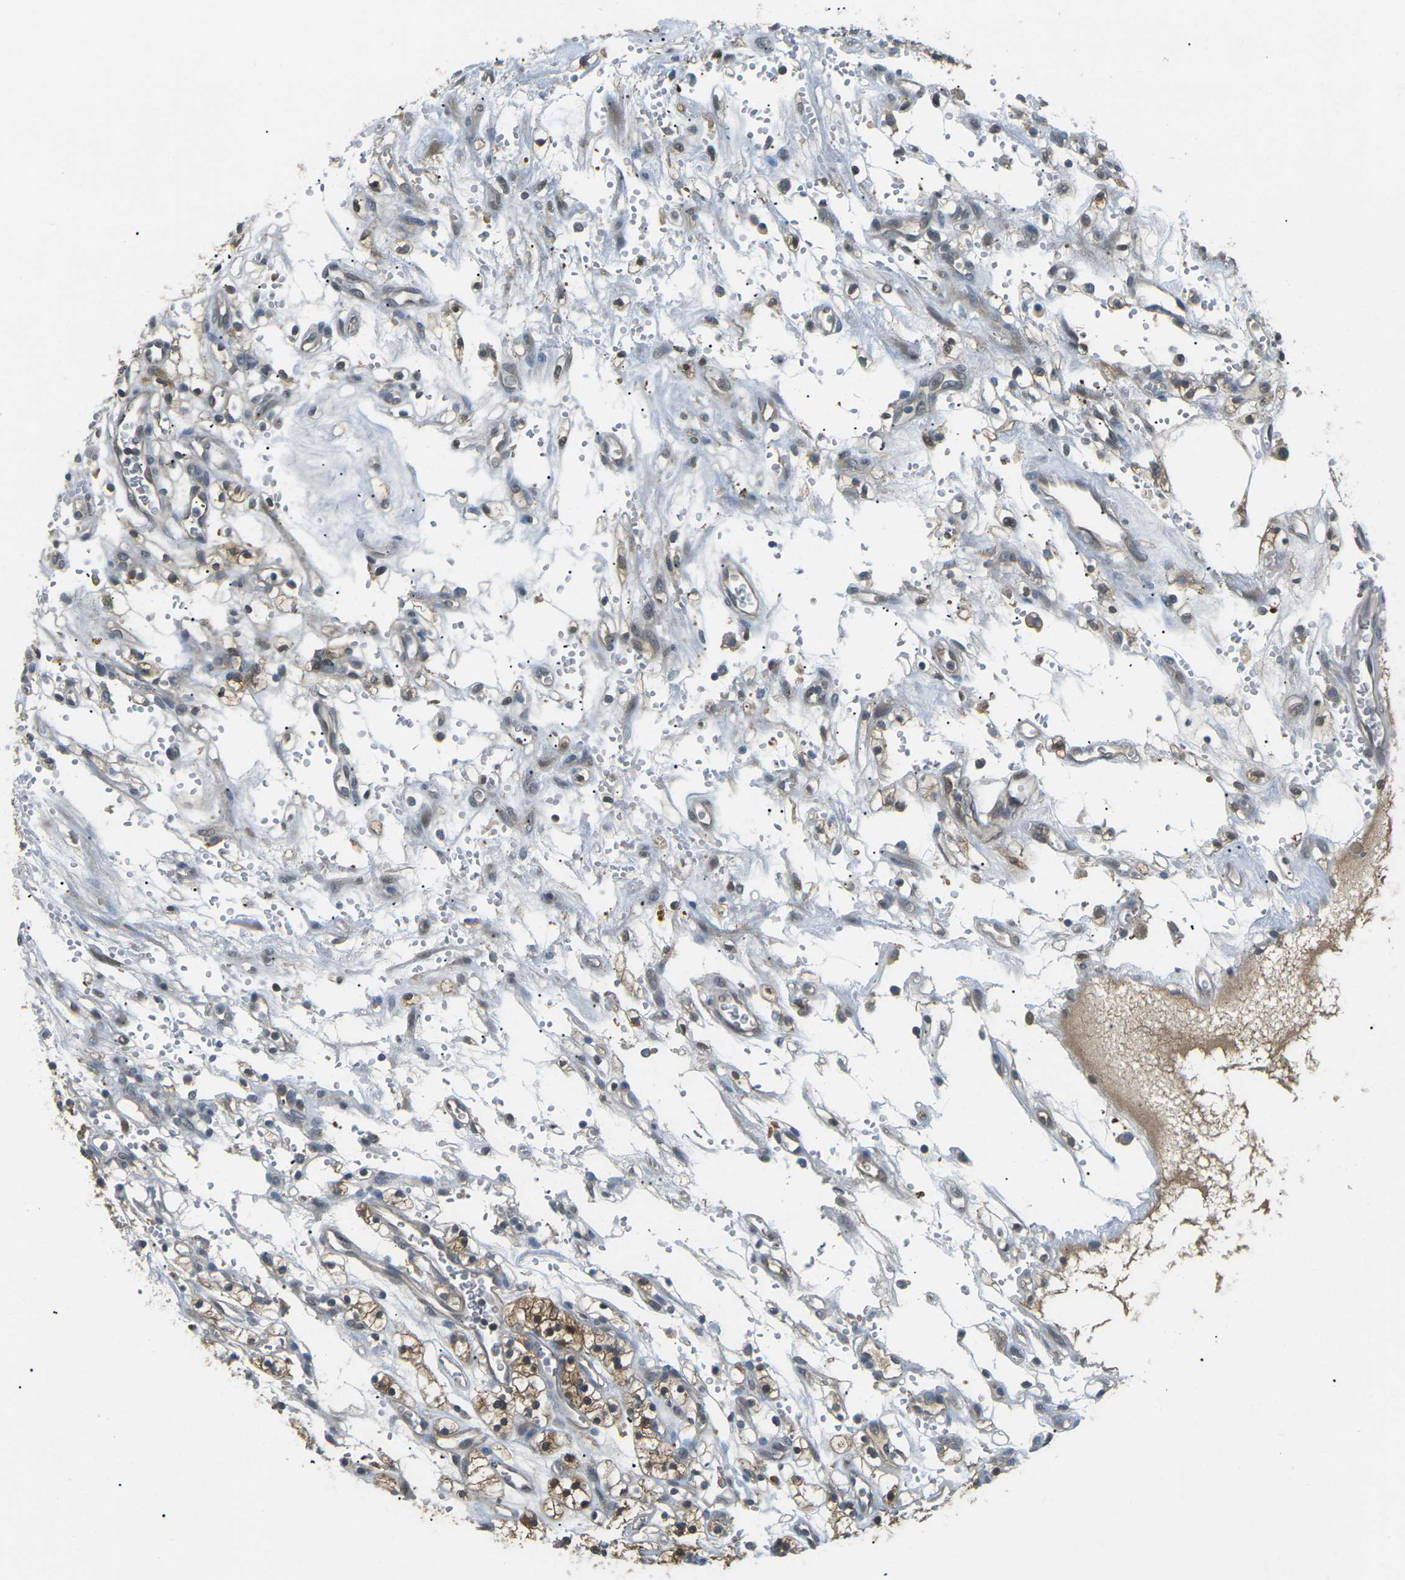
{"staining": {"intensity": "strong", "quantity": "25%-75%", "location": "cytoplasmic/membranous"}, "tissue": "renal cancer", "cell_type": "Tumor cells", "image_type": "cancer", "snomed": [{"axis": "morphology", "description": "Adenocarcinoma, NOS"}, {"axis": "topography", "description": "Kidney"}], "caption": "An IHC image of neoplastic tissue is shown. Protein staining in brown highlights strong cytoplasmic/membranous positivity in adenocarcinoma (renal) within tumor cells. (DAB (3,3'-diaminobenzidine) IHC with brightfield microscopy, high magnification).", "gene": "PIEZO2", "patient": {"sex": "female", "age": 57}}